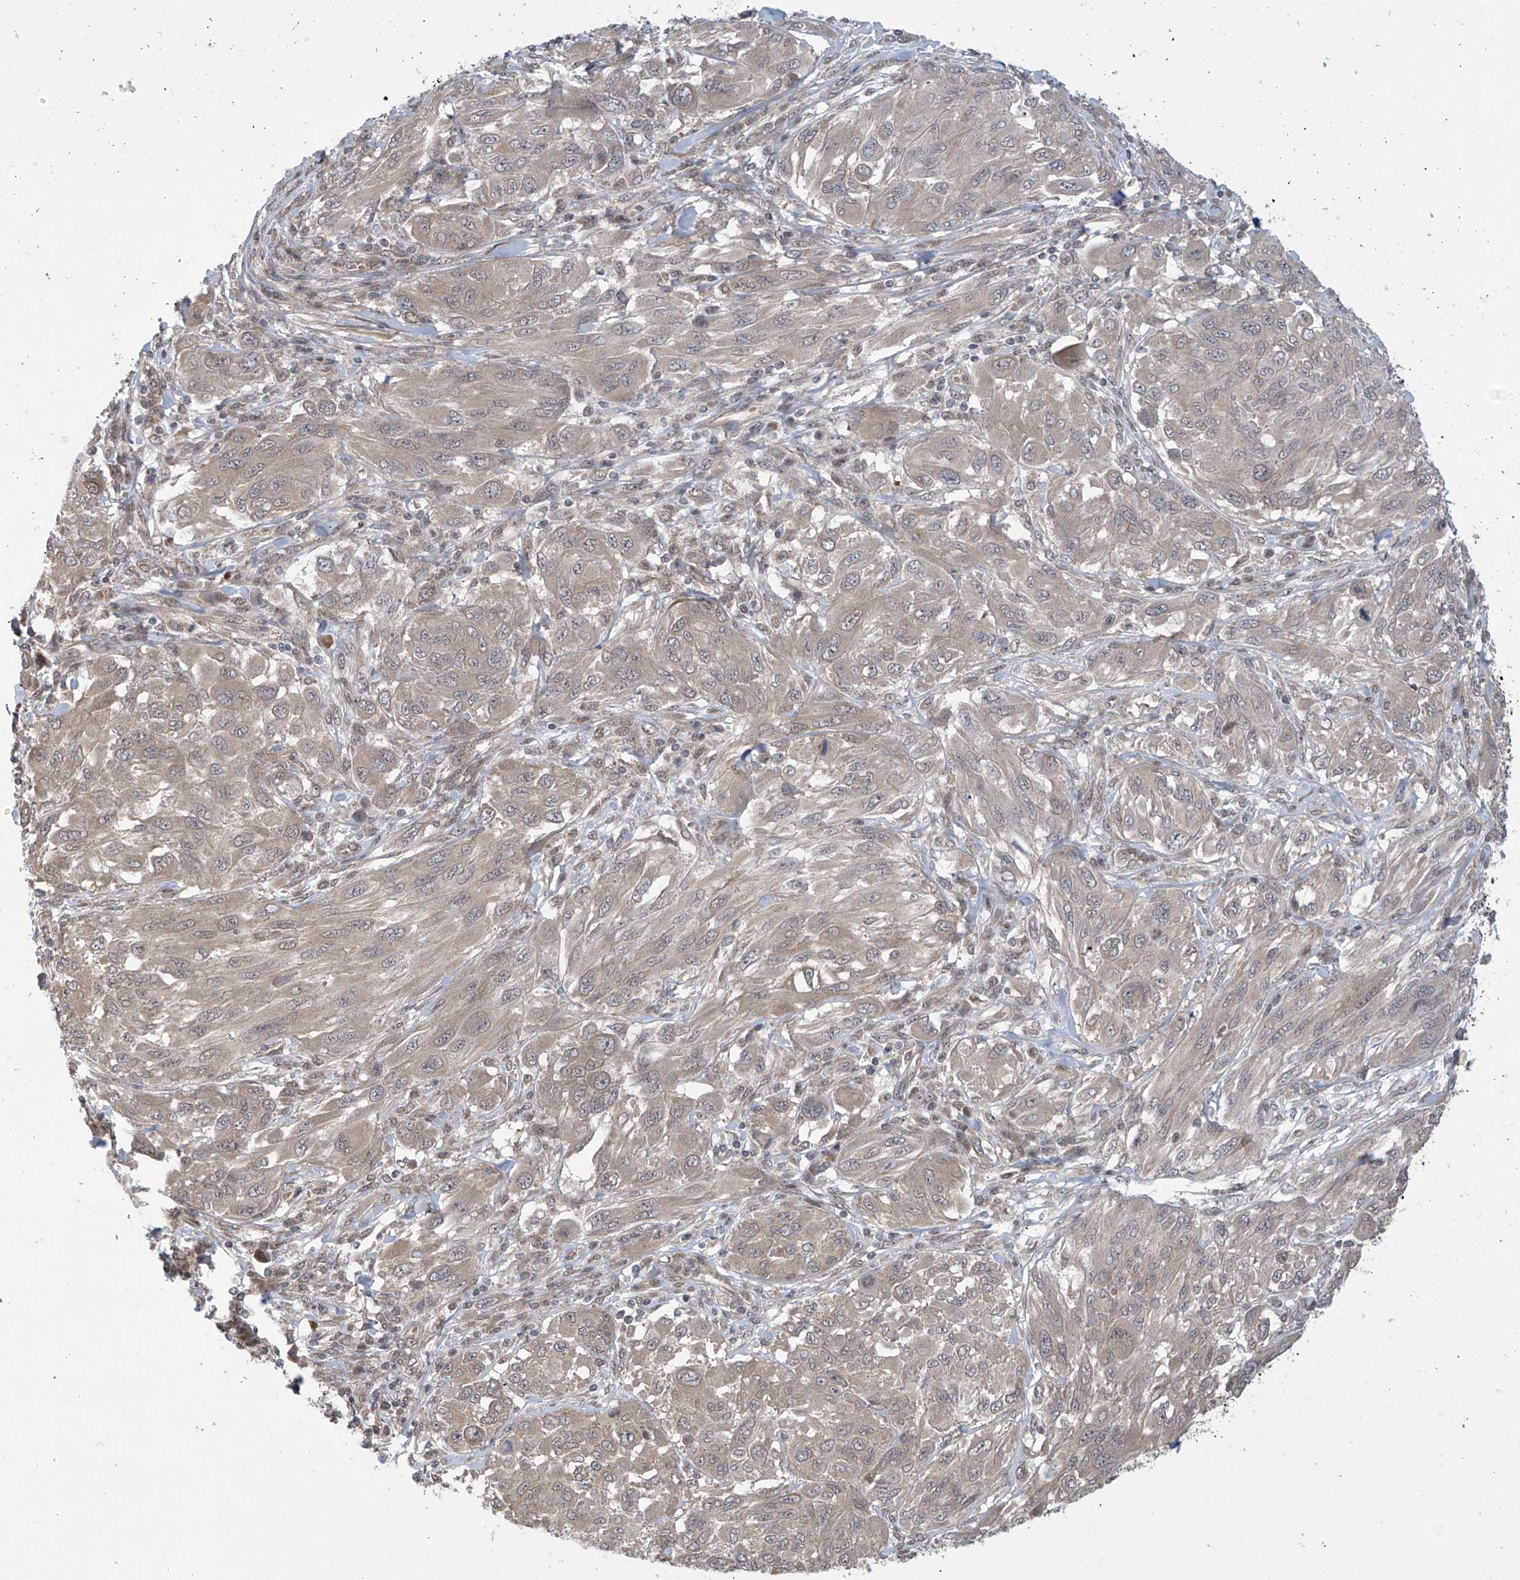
{"staining": {"intensity": "negative", "quantity": "none", "location": "none"}, "tissue": "melanoma", "cell_type": "Tumor cells", "image_type": "cancer", "snomed": [{"axis": "morphology", "description": "Malignant melanoma, NOS"}, {"axis": "topography", "description": "Skin"}], "caption": "Image shows no protein positivity in tumor cells of malignant melanoma tissue.", "gene": "ABHD13", "patient": {"sex": "female", "age": 91}}